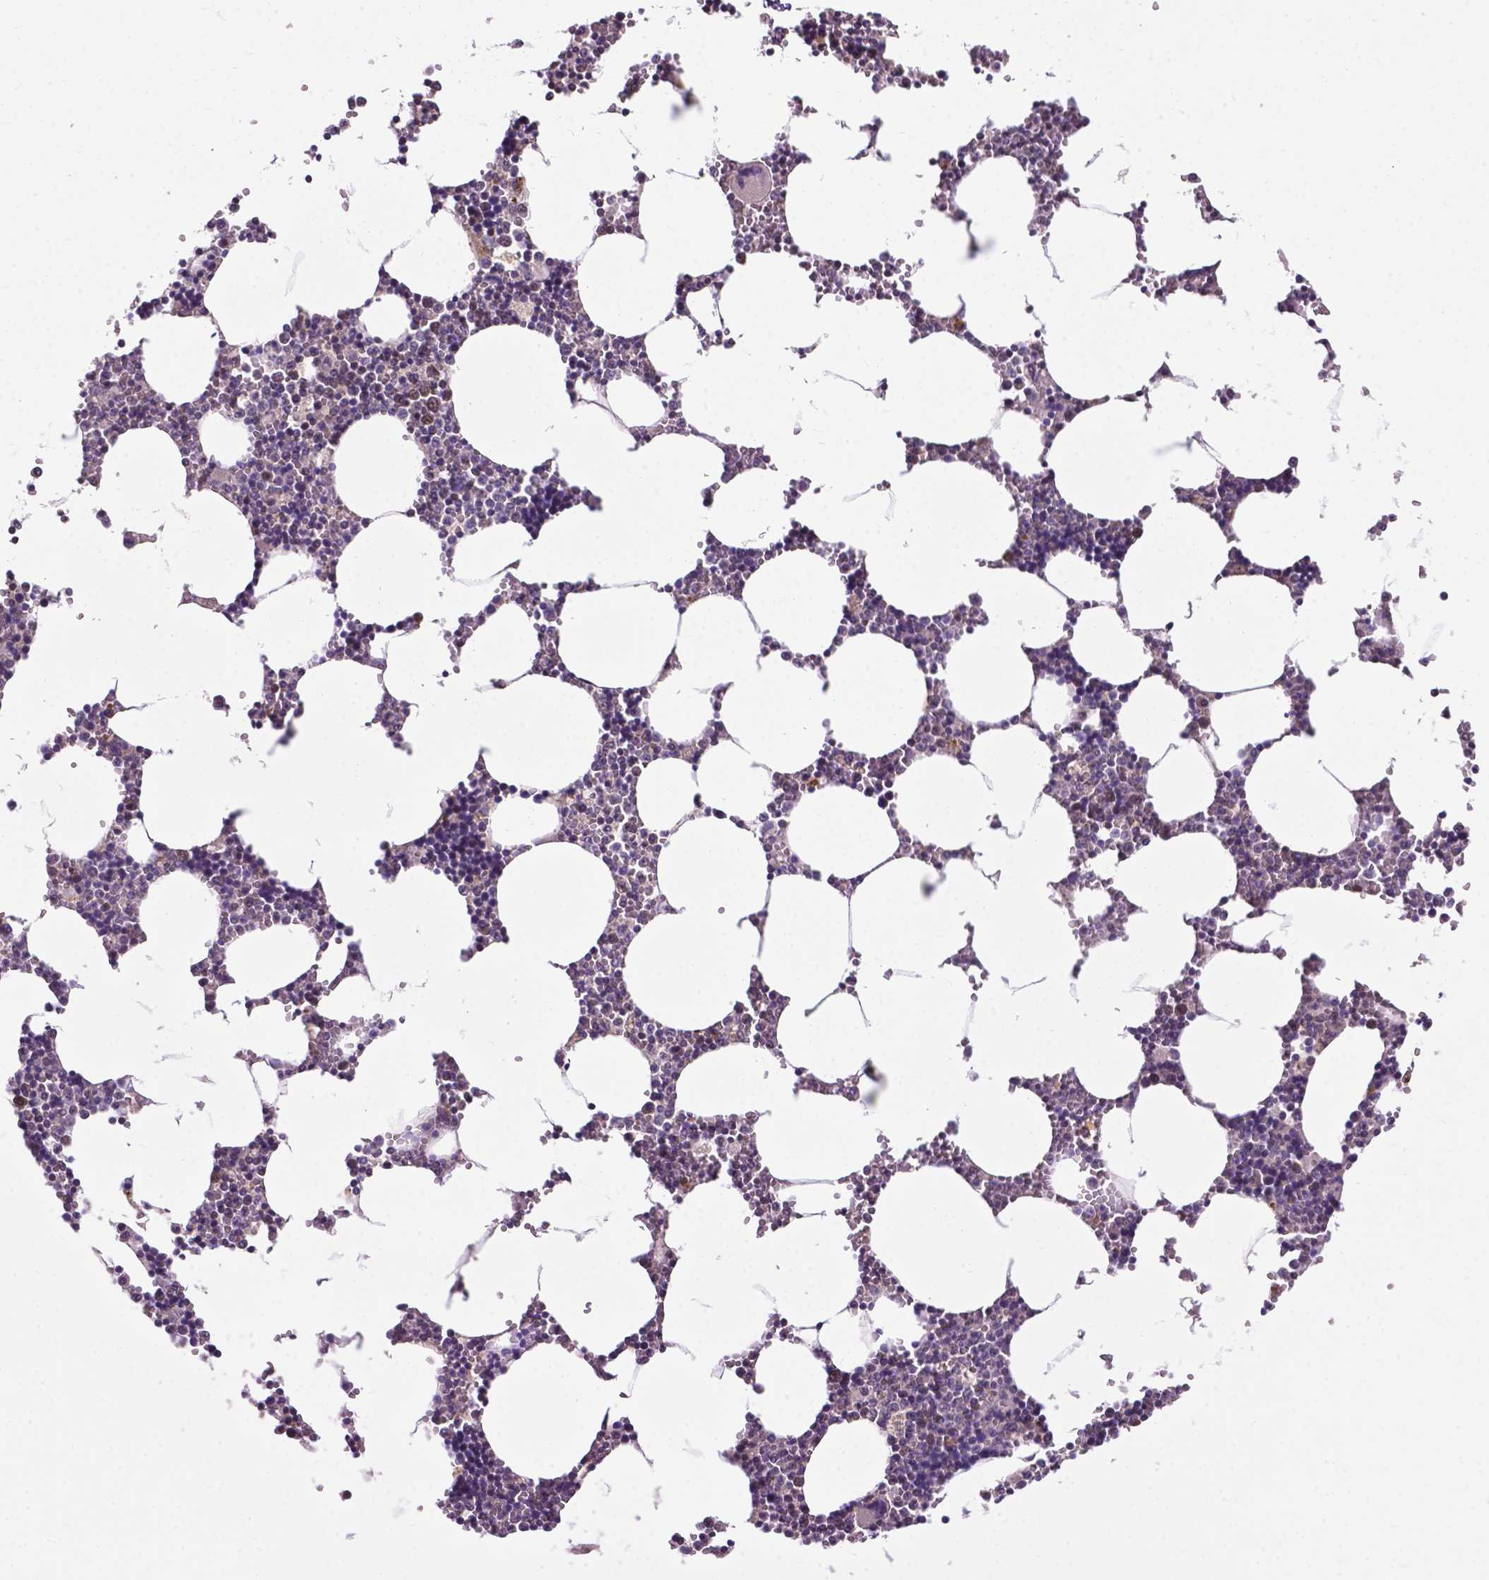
{"staining": {"intensity": "negative", "quantity": "none", "location": "none"}, "tissue": "bone marrow", "cell_type": "Hematopoietic cells", "image_type": "normal", "snomed": [{"axis": "morphology", "description": "Normal tissue, NOS"}, {"axis": "topography", "description": "Bone marrow"}], "caption": "This is an immunohistochemistry (IHC) image of normal bone marrow. There is no expression in hematopoietic cells.", "gene": "SMAD2", "patient": {"sex": "male", "age": 54}}